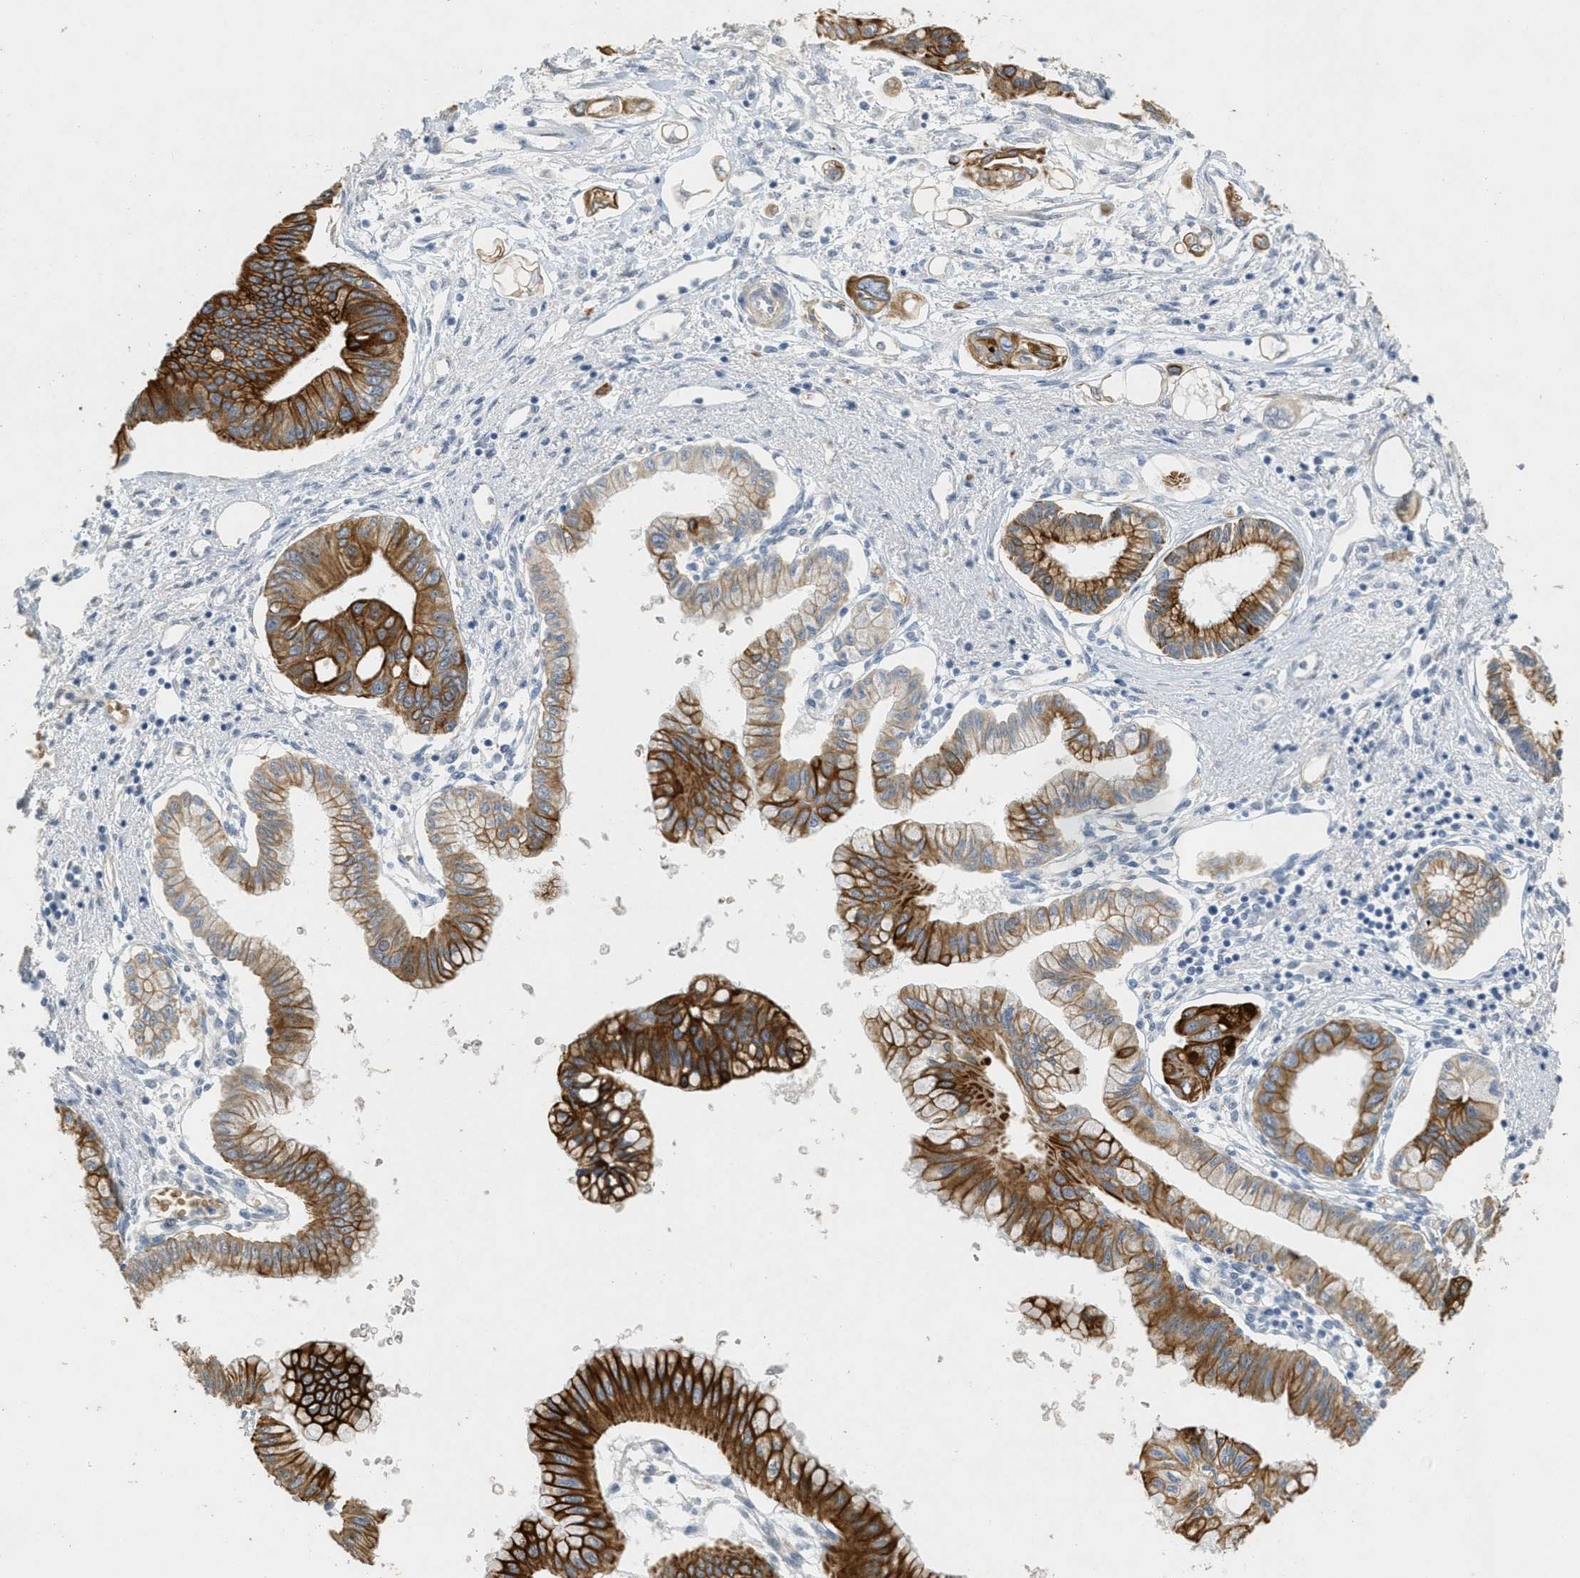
{"staining": {"intensity": "strong", "quantity": ">75%", "location": "cytoplasmic/membranous"}, "tissue": "pancreatic cancer", "cell_type": "Tumor cells", "image_type": "cancer", "snomed": [{"axis": "morphology", "description": "Adenocarcinoma, NOS"}, {"axis": "topography", "description": "Pancreas"}], "caption": "IHC image of neoplastic tissue: pancreatic cancer stained using immunohistochemistry displays high levels of strong protein expression localized specifically in the cytoplasmic/membranous of tumor cells, appearing as a cytoplasmic/membranous brown color.", "gene": "MRS2", "patient": {"sex": "female", "age": 77}}